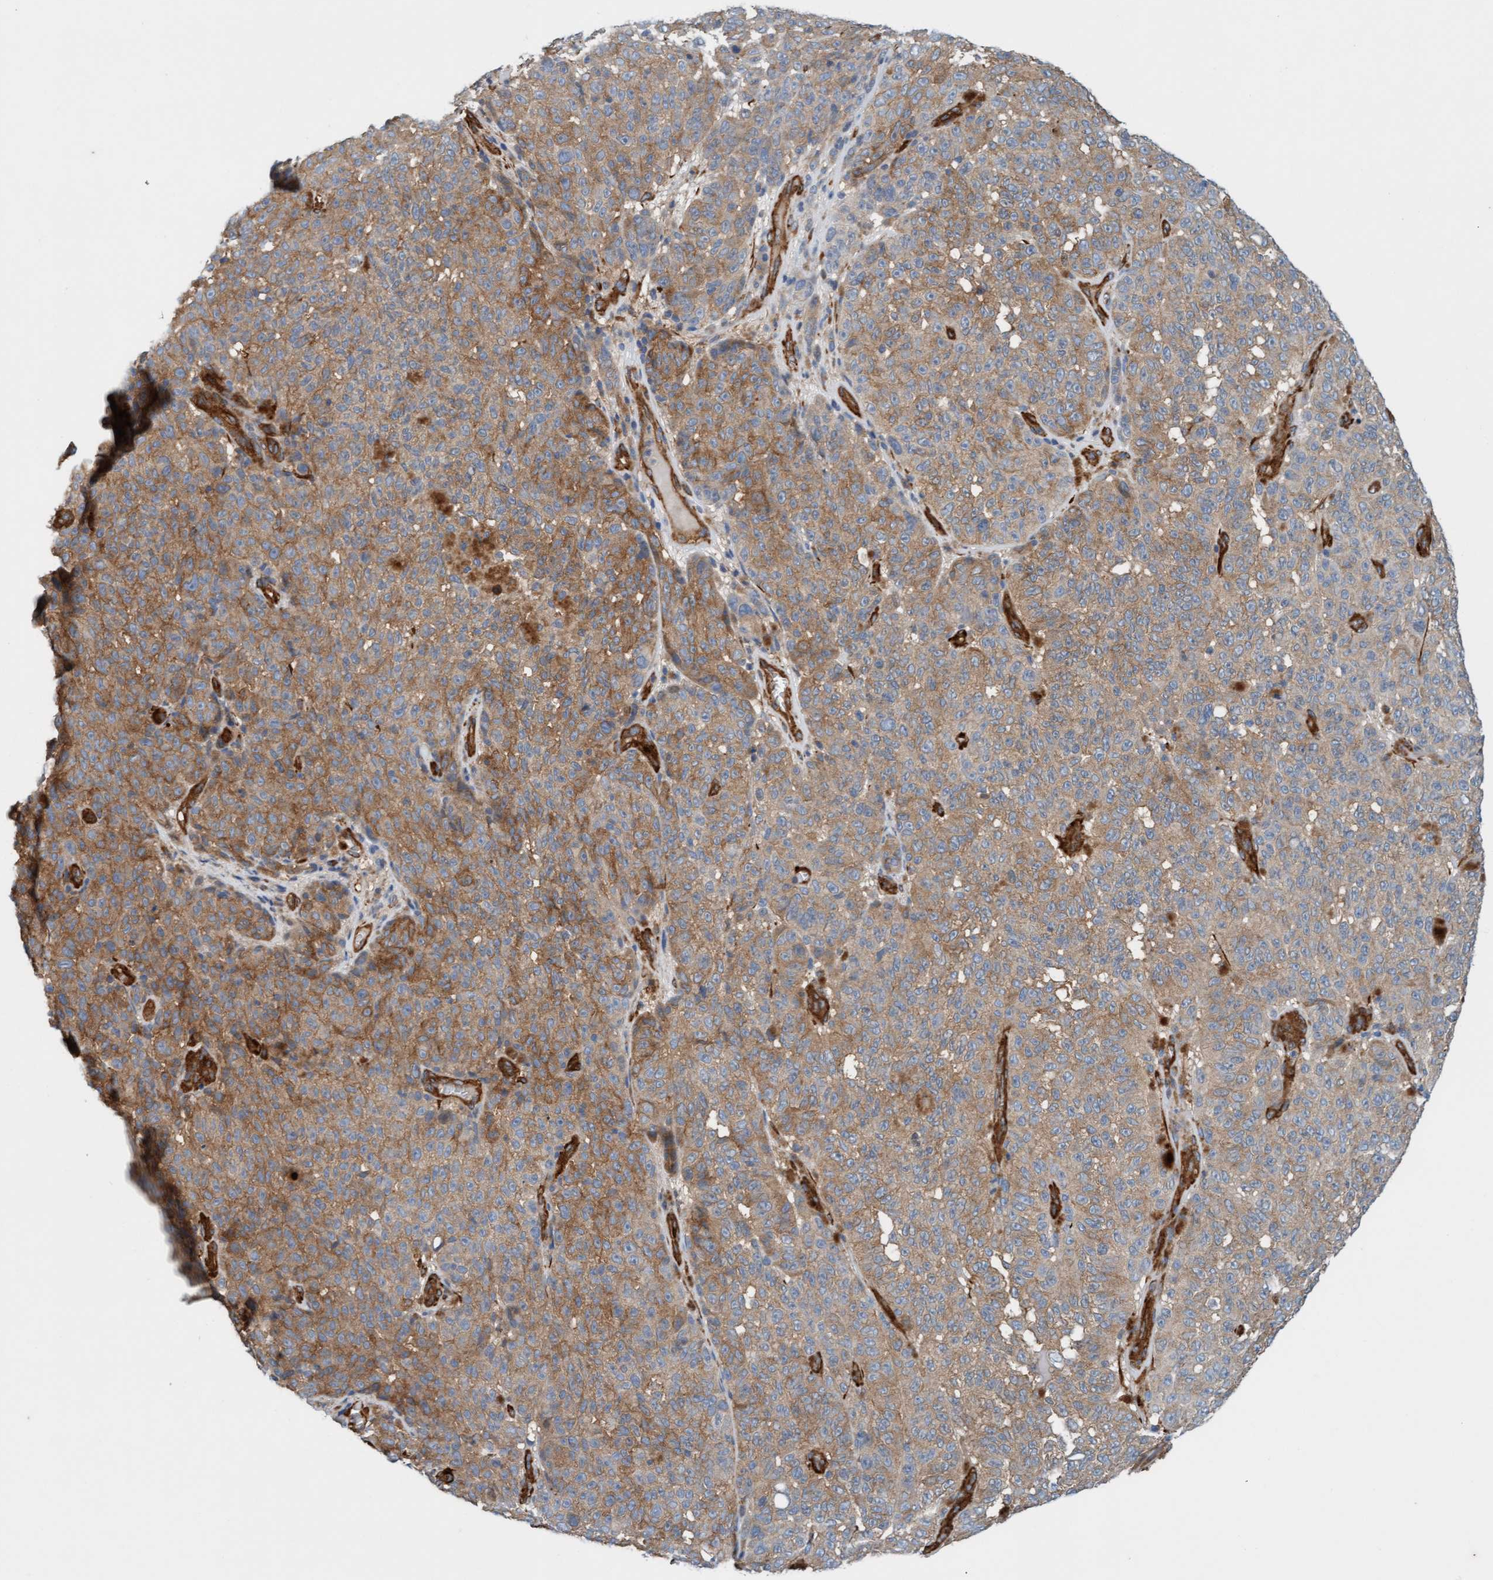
{"staining": {"intensity": "moderate", "quantity": "25%-75%", "location": "cytoplasmic/membranous"}, "tissue": "melanoma", "cell_type": "Tumor cells", "image_type": "cancer", "snomed": [{"axis": "morphology", "description": "Malignant melanoma, NOS"}, {"axis": "topography", "description": "Skin"}], "caption": "Moderate cytoplasmic/membranous protein positivity is identified in approximately 25%-75% of tumor cells in melanoma.", "gene": "FMNL3", "patient": {"sex": "female", "age": 82}}